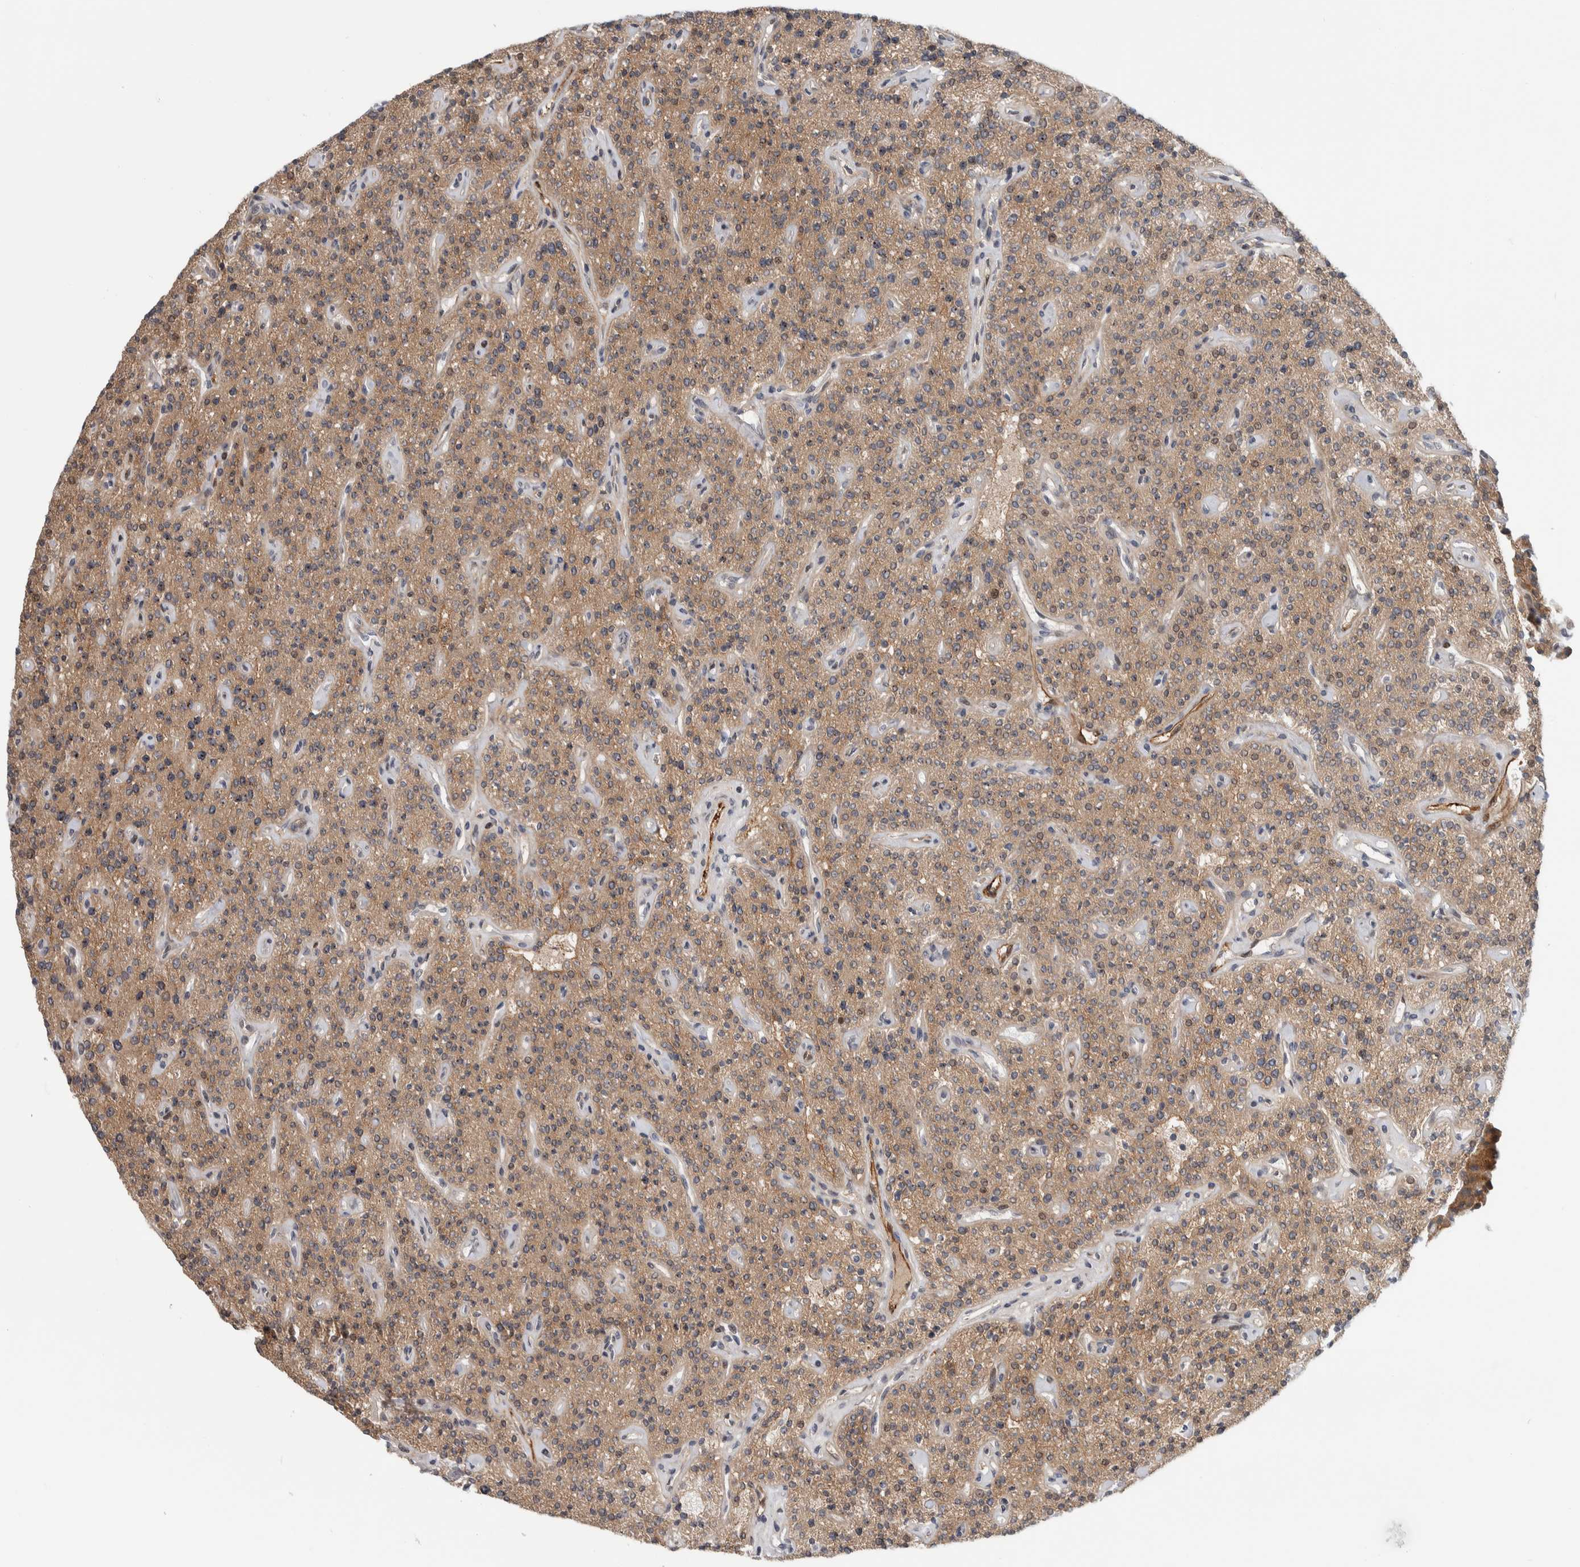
{"staining": {"intensity": "moderate", "quantity": ">75%", "location": "cytoplasmic/membranous,nuclear"}, "tissue": "parathyroid gland", "cell_type": "Glandular cells", "image_type": "normal", "snomed": [{"axis": "morphology", "description": "Normal tissue, NOS"}, {"axis": "topography", "description": "Parathyroid gland"}], "caption": "A brown stain shows moderate cytoplasmic/membranous,nuclear positivity of a protein in glandular cells of normal parathyroid gland. (Brightfield microscopy of DAB IHC at high magnification).", "gene": "MSL1", "patient": {"sex": "male", "age": 46}}